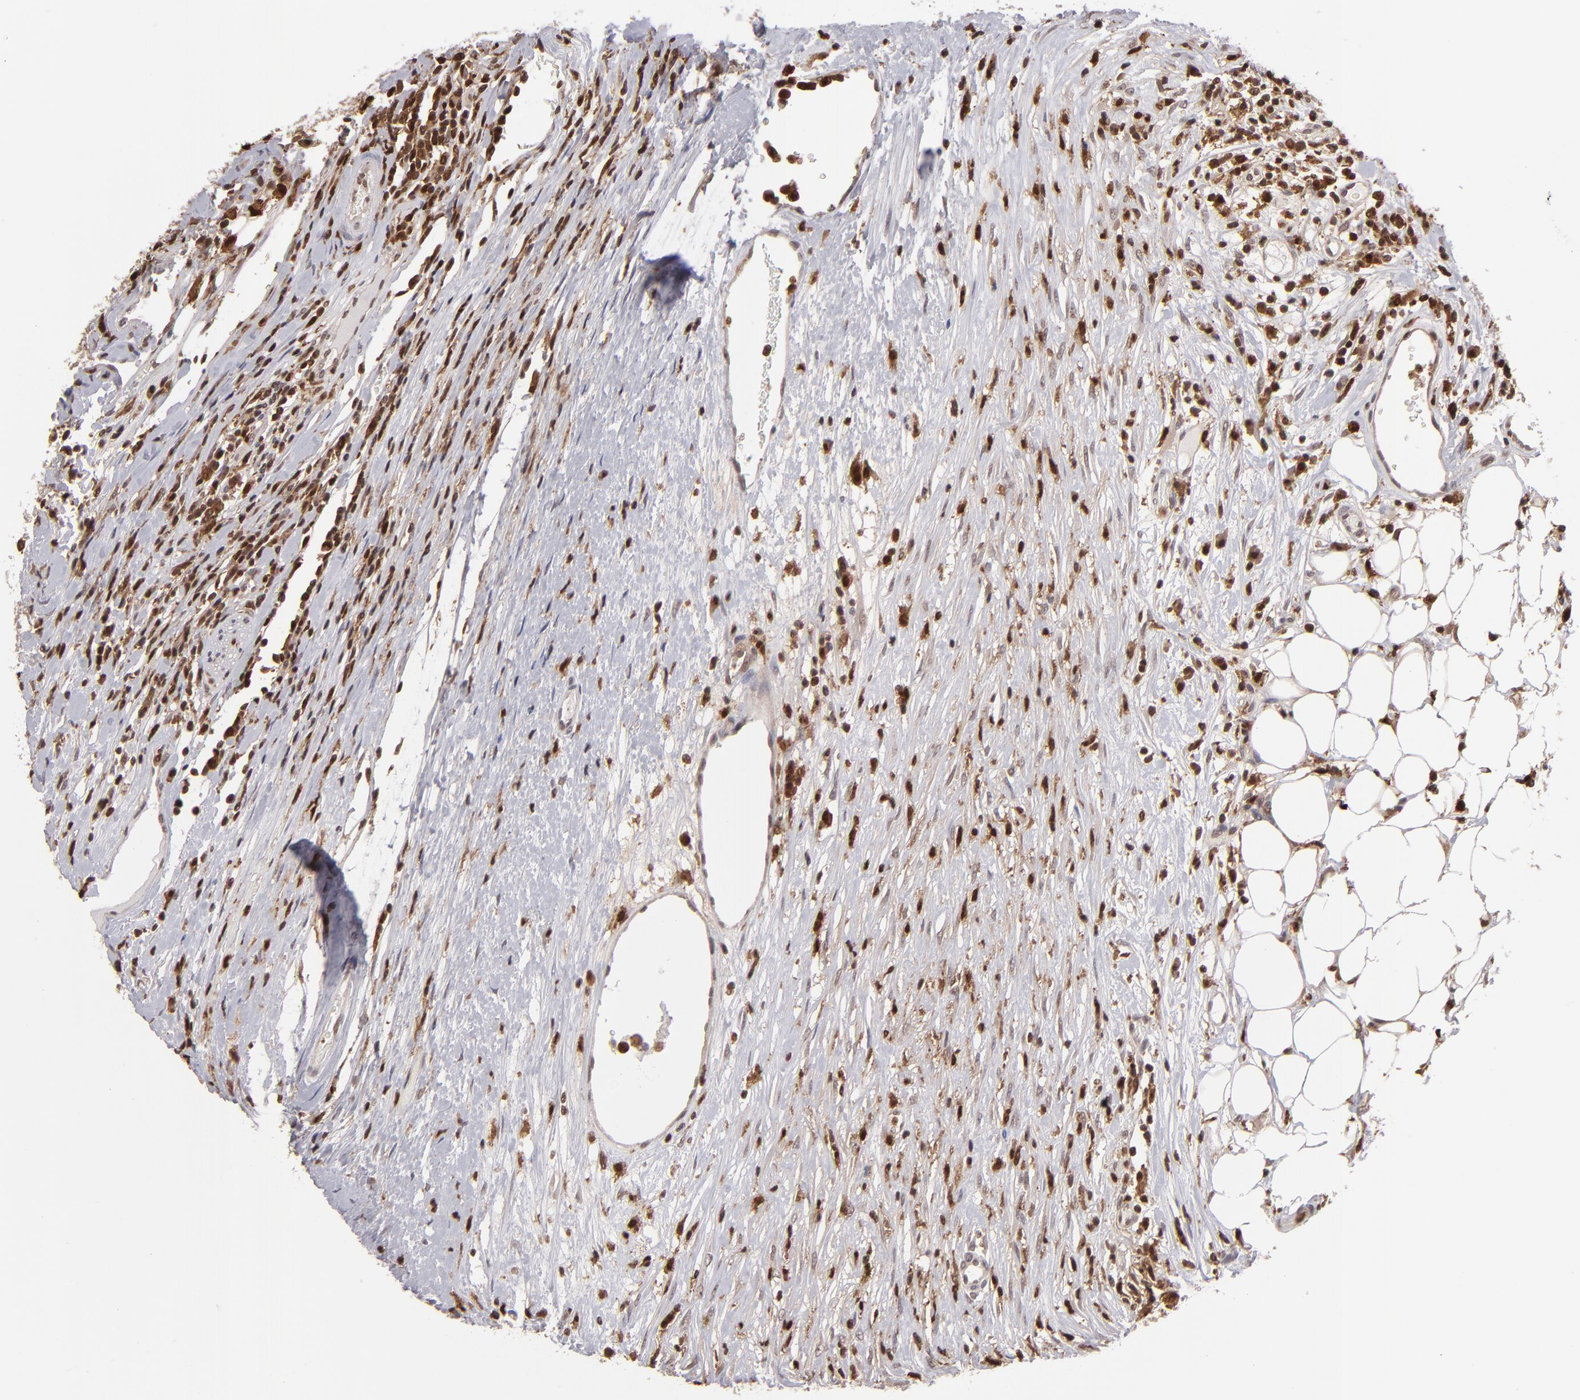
{"staining": {"intensity": "moderate", "quantity": ">75%", "location": "cytoplasmic/membranous,nuclear"}, "tissue": "colorectal cancer", "cell_type": "Tumor cells", "image_type": "cancer", "snomed": [{"axis": "morphology", "description": "Adenocarcinoma, NOS"}, {"axis": "topography", "description": "Colon"}], "caption": "This histopathology image reveals immunohistochemistry staining of colorectal cancer (adenocarcinoma), with medium moderate cytoplasmic/membranous and nuclear staining in approximately >75% of tumor cells.", "gene": "GRB2", "patient": {"sex": "female", "age": 53}}